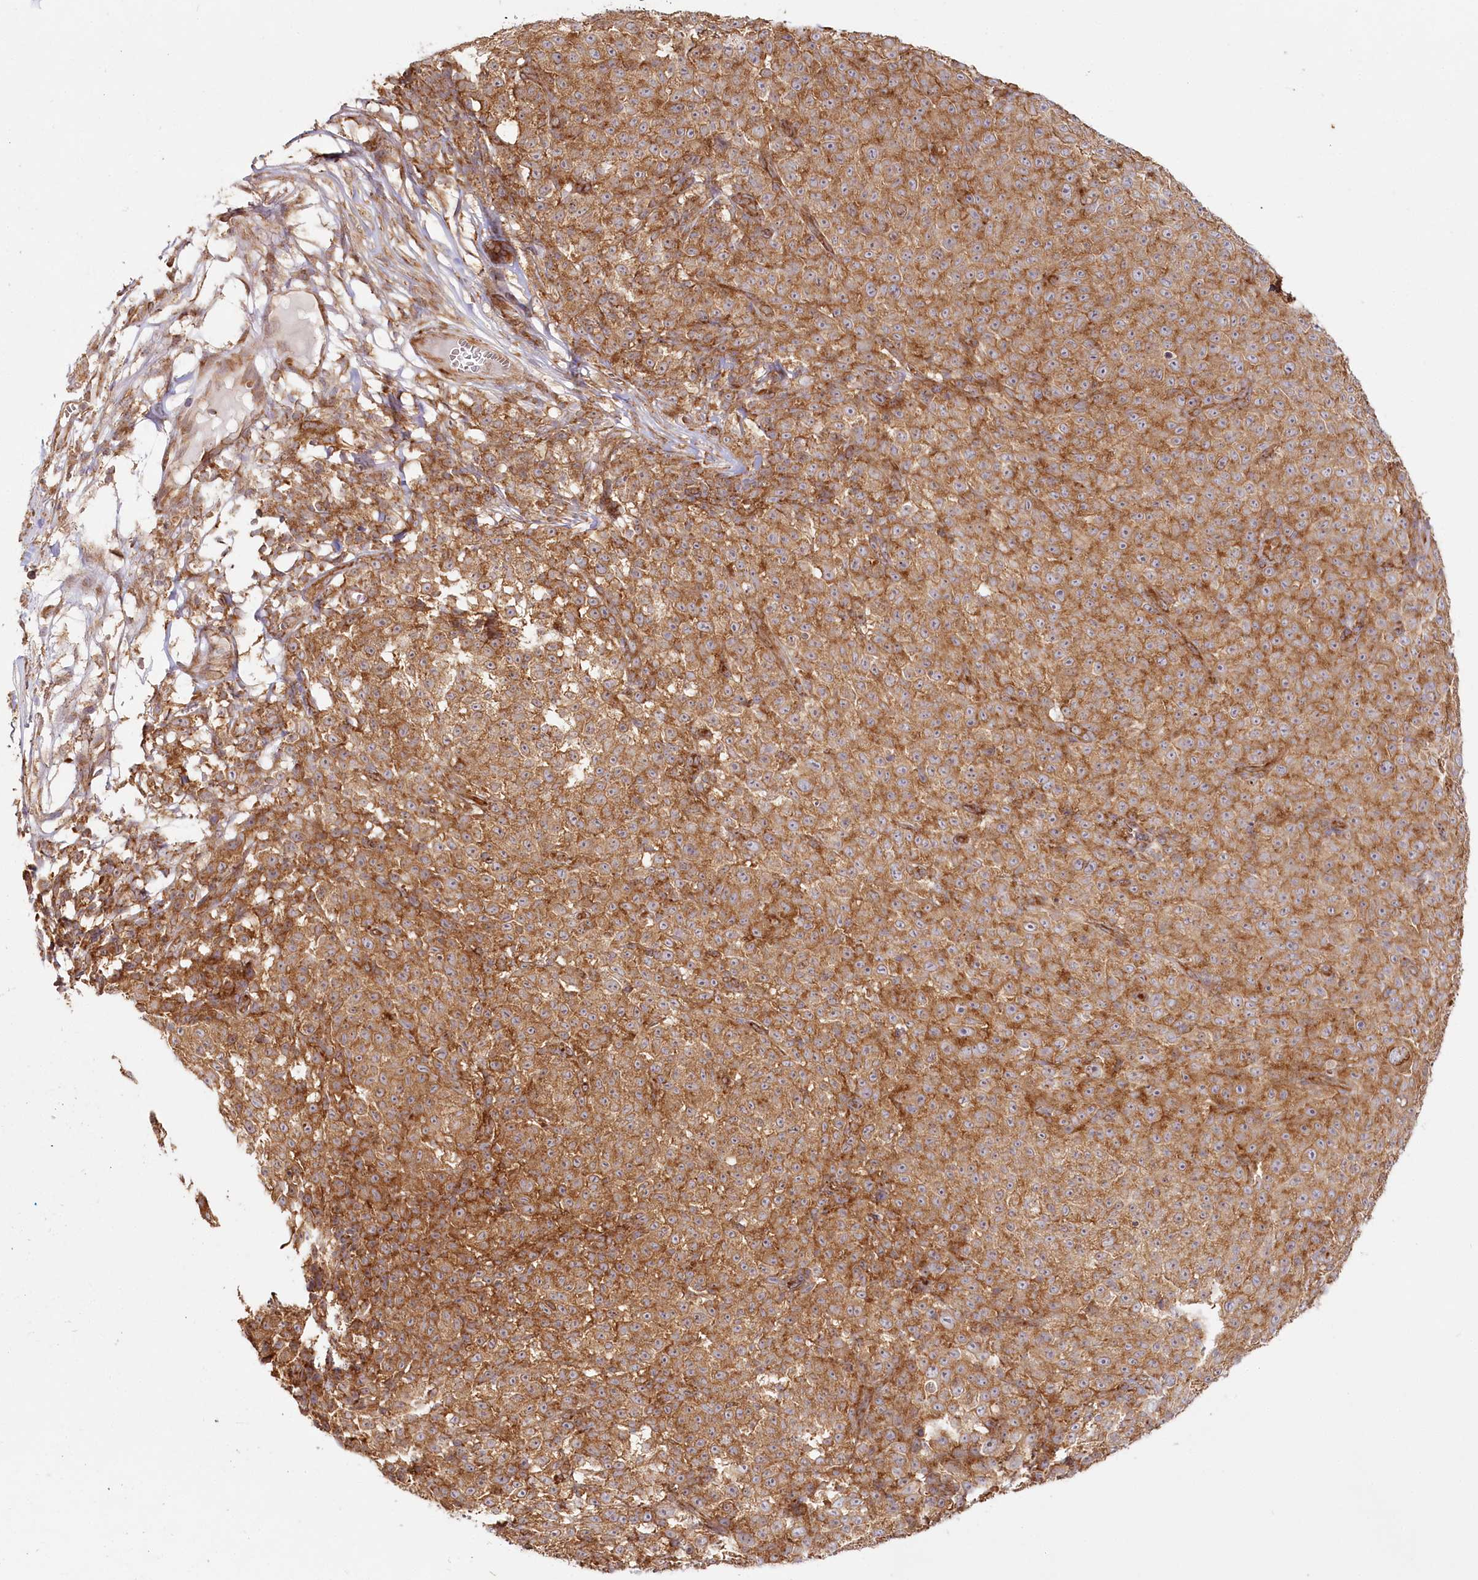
{"staining": {"intensity": "moderate", "quantity": ">75%", "location": "cytoplasmic/membranous"}, "tissue": "melanoma", "cell_type": "Tumor cells", "image_type": "cancer", "snomed": [{"axis": "morphology", "description": "Malignant melanoma, NOS"}, {"axis": "topography", "description": "Skin"}], "caption": "A brown stain labels moderate cytoplasmic/membranous staining of a protein in human malignant melanoma tumor cells. (DAB IHC with brightfield microscopy, high magnification).", "gene": "OTUD4", "patient": {"sex": "female", "age": 82}}